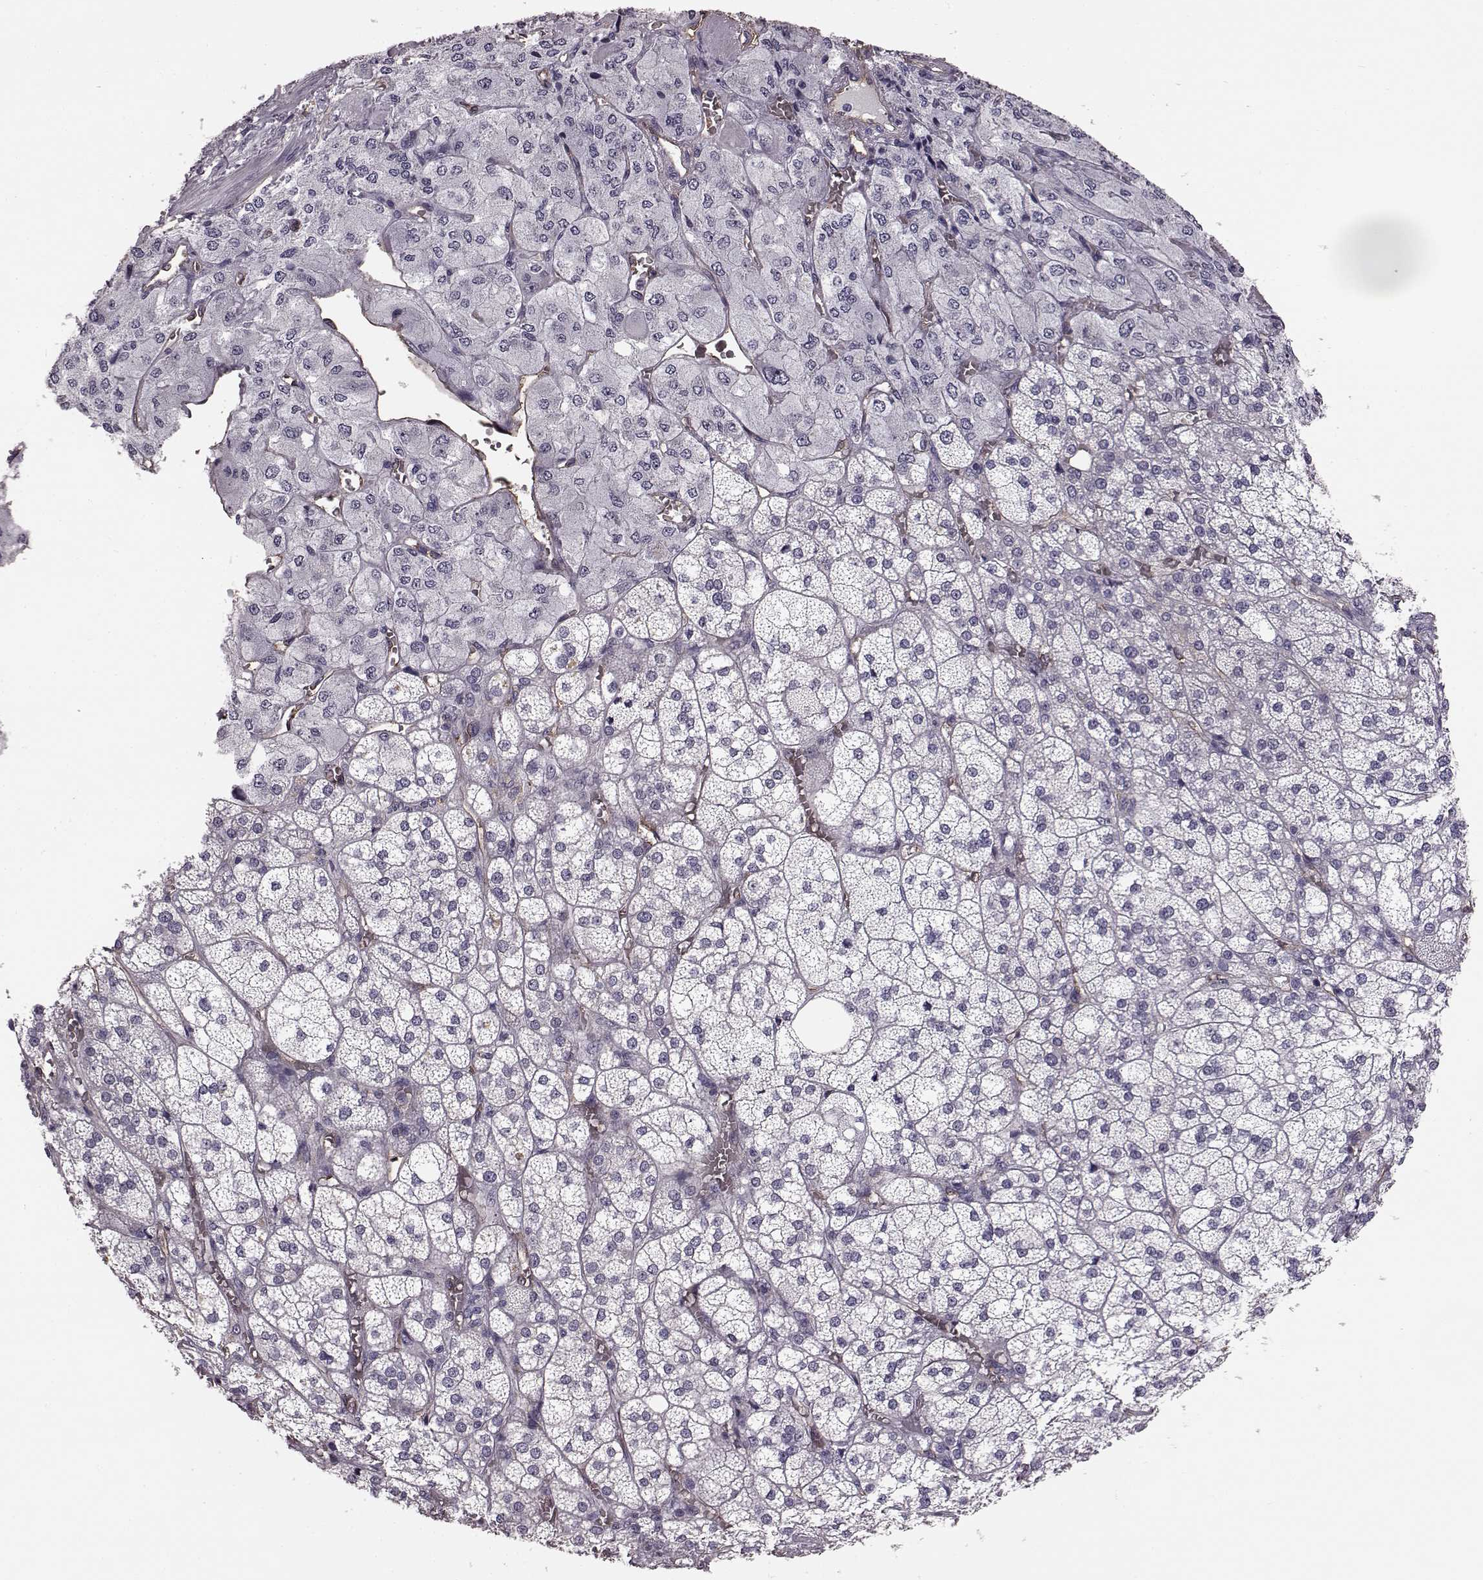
{"staining": {"intensity": "negative", "quantity": "none", "location": "none"}, "tissue": "adrenal gland", "cell_type": "Glandular cells", "image_type": "normal", "snomed": [{"axis": "morphology", "description": "Normal tissue, NOS"}, {"axis": "topography", "description": "Adrenal gland"}], "caption": "Immunohistochemical staining of normal adrenal gland displays no significant expression in glandular cells.", "gene": "EIF4E1B", "patient": {"sex": "female", "age": 60}}